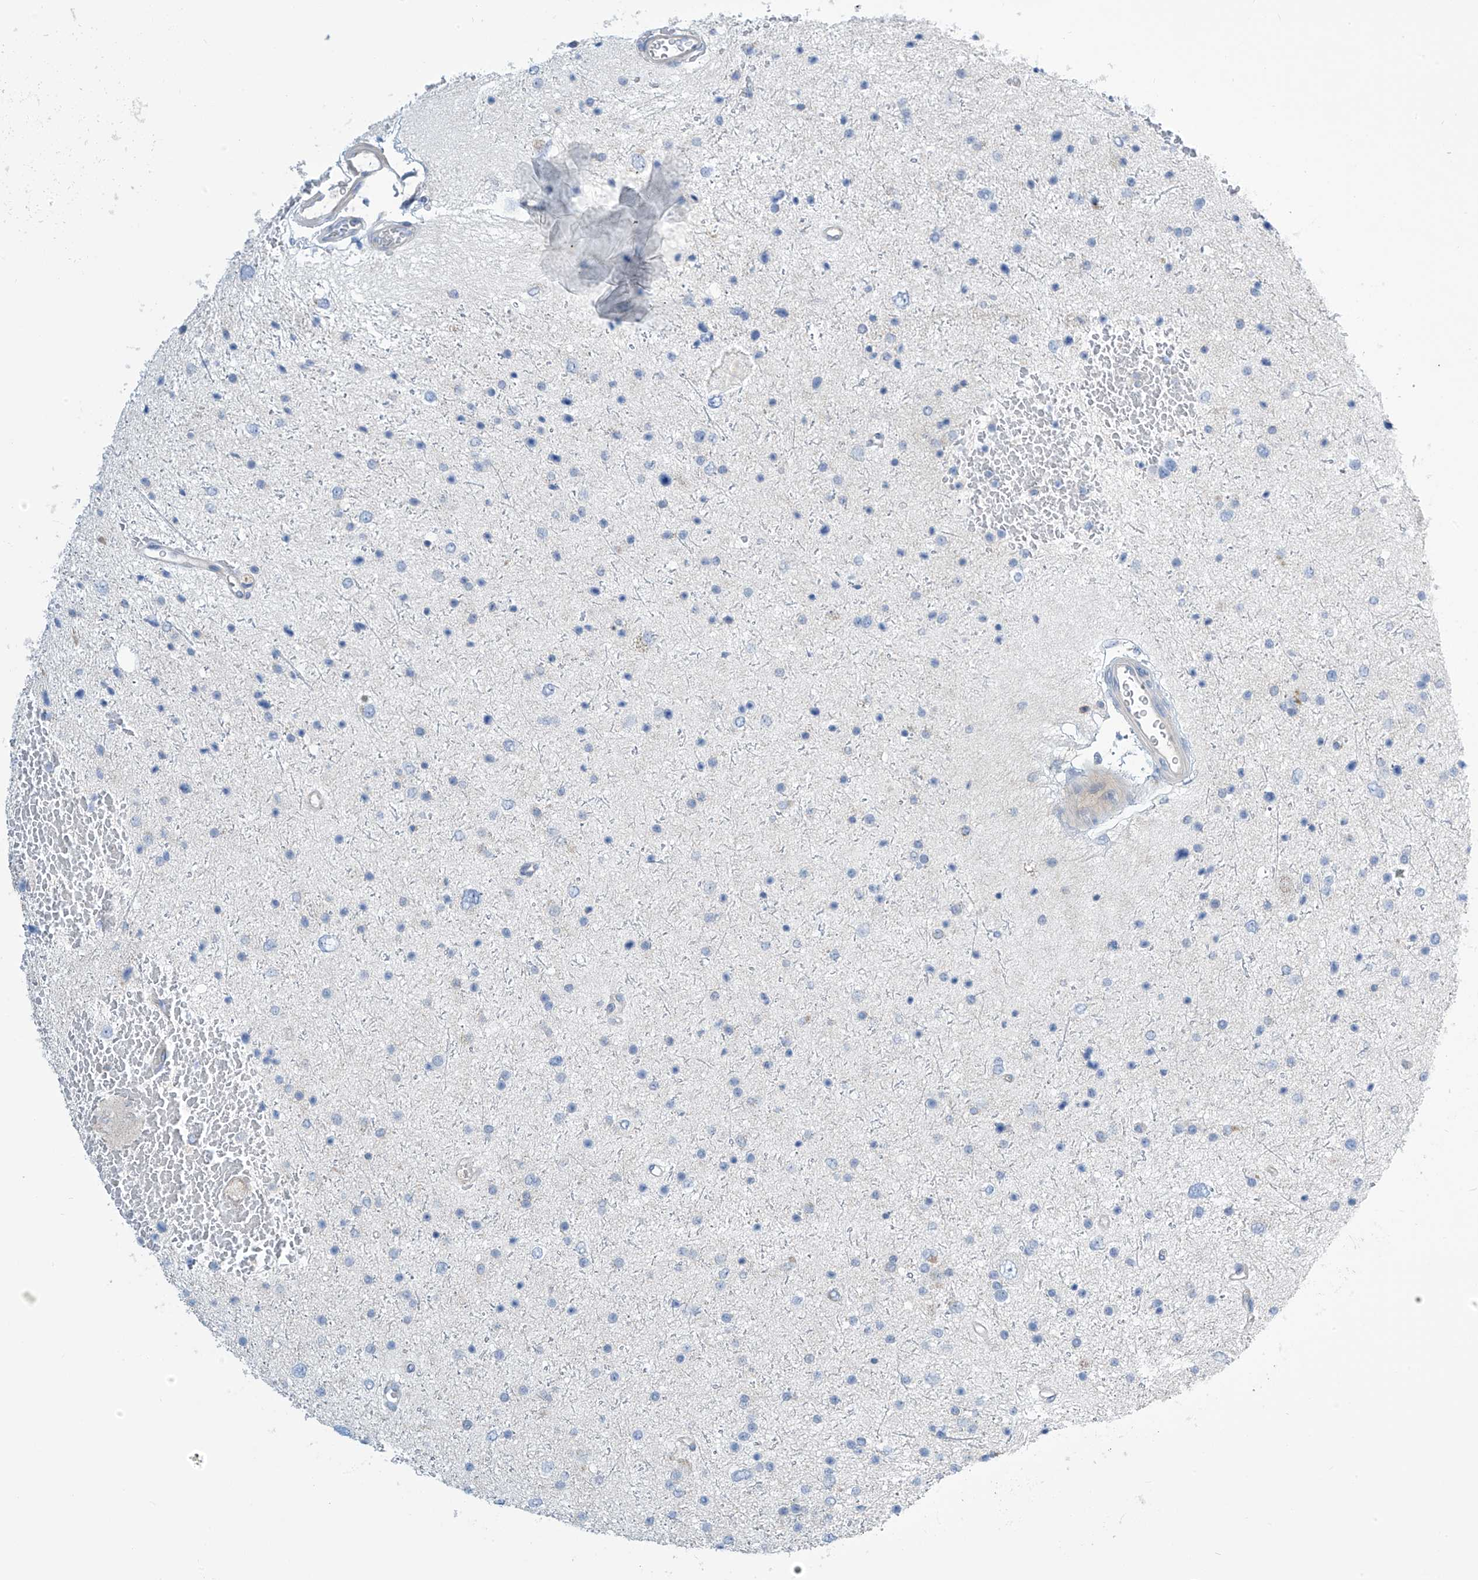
{"staining": {"intensity": "negative", "quantity": "none", "location": "none"}, "tissue": "glioma", "cell_type": "Tumor cells", "image_type": "cancer", "snomed": [{"axis": "morphology", "description": "Glioma, malignant, Low grade"}, {"axis": "topography", "description": "Brain"}], "caption": "Tumor cells show no significant staining in malignant glioma (low-grade). (DAB (3,3'-diaminobenzidine) immunohistochemistry (IHC), high magnification).", "gene": "IBA57", "patient": {"sex": "female", "age": 37}}